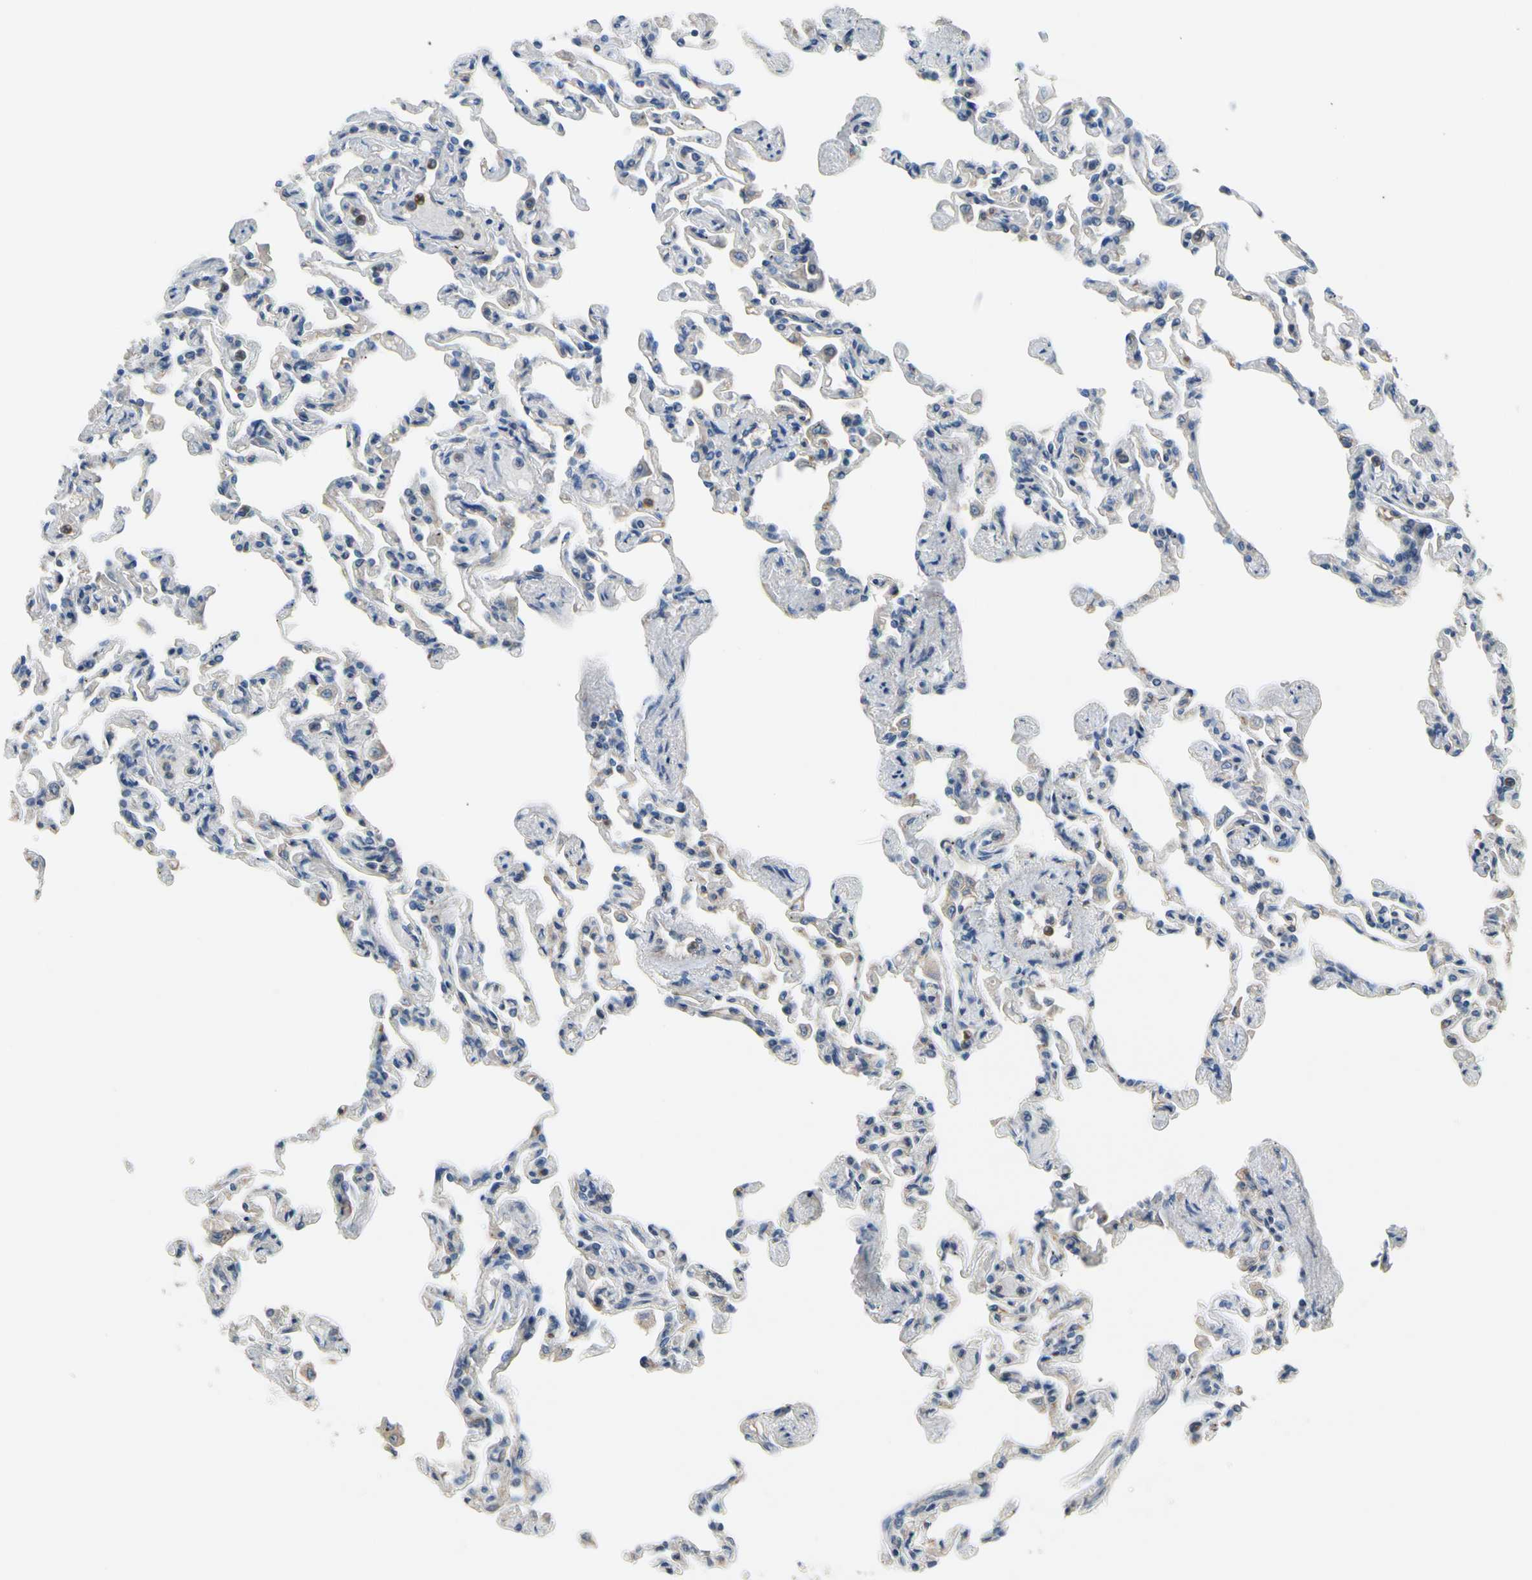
{"staining": {"intensity": "negative", "quantity": "none", "location": "none"}, "tissue": "lung", "cell_type": "Alveolar cells", "image_type": "normal", "snomed": [{"axis": "morphology", "description": "Normal tissue, NOS"}, {"axis": "topography", "description": "Lung"}], "caption": "This is an immunohistochemistry photomicrograph of normal human lung. There is no expression in alveolar cells.", "gene": "SIGLEC5", "patient": {"sex": "male", "age": 21}}